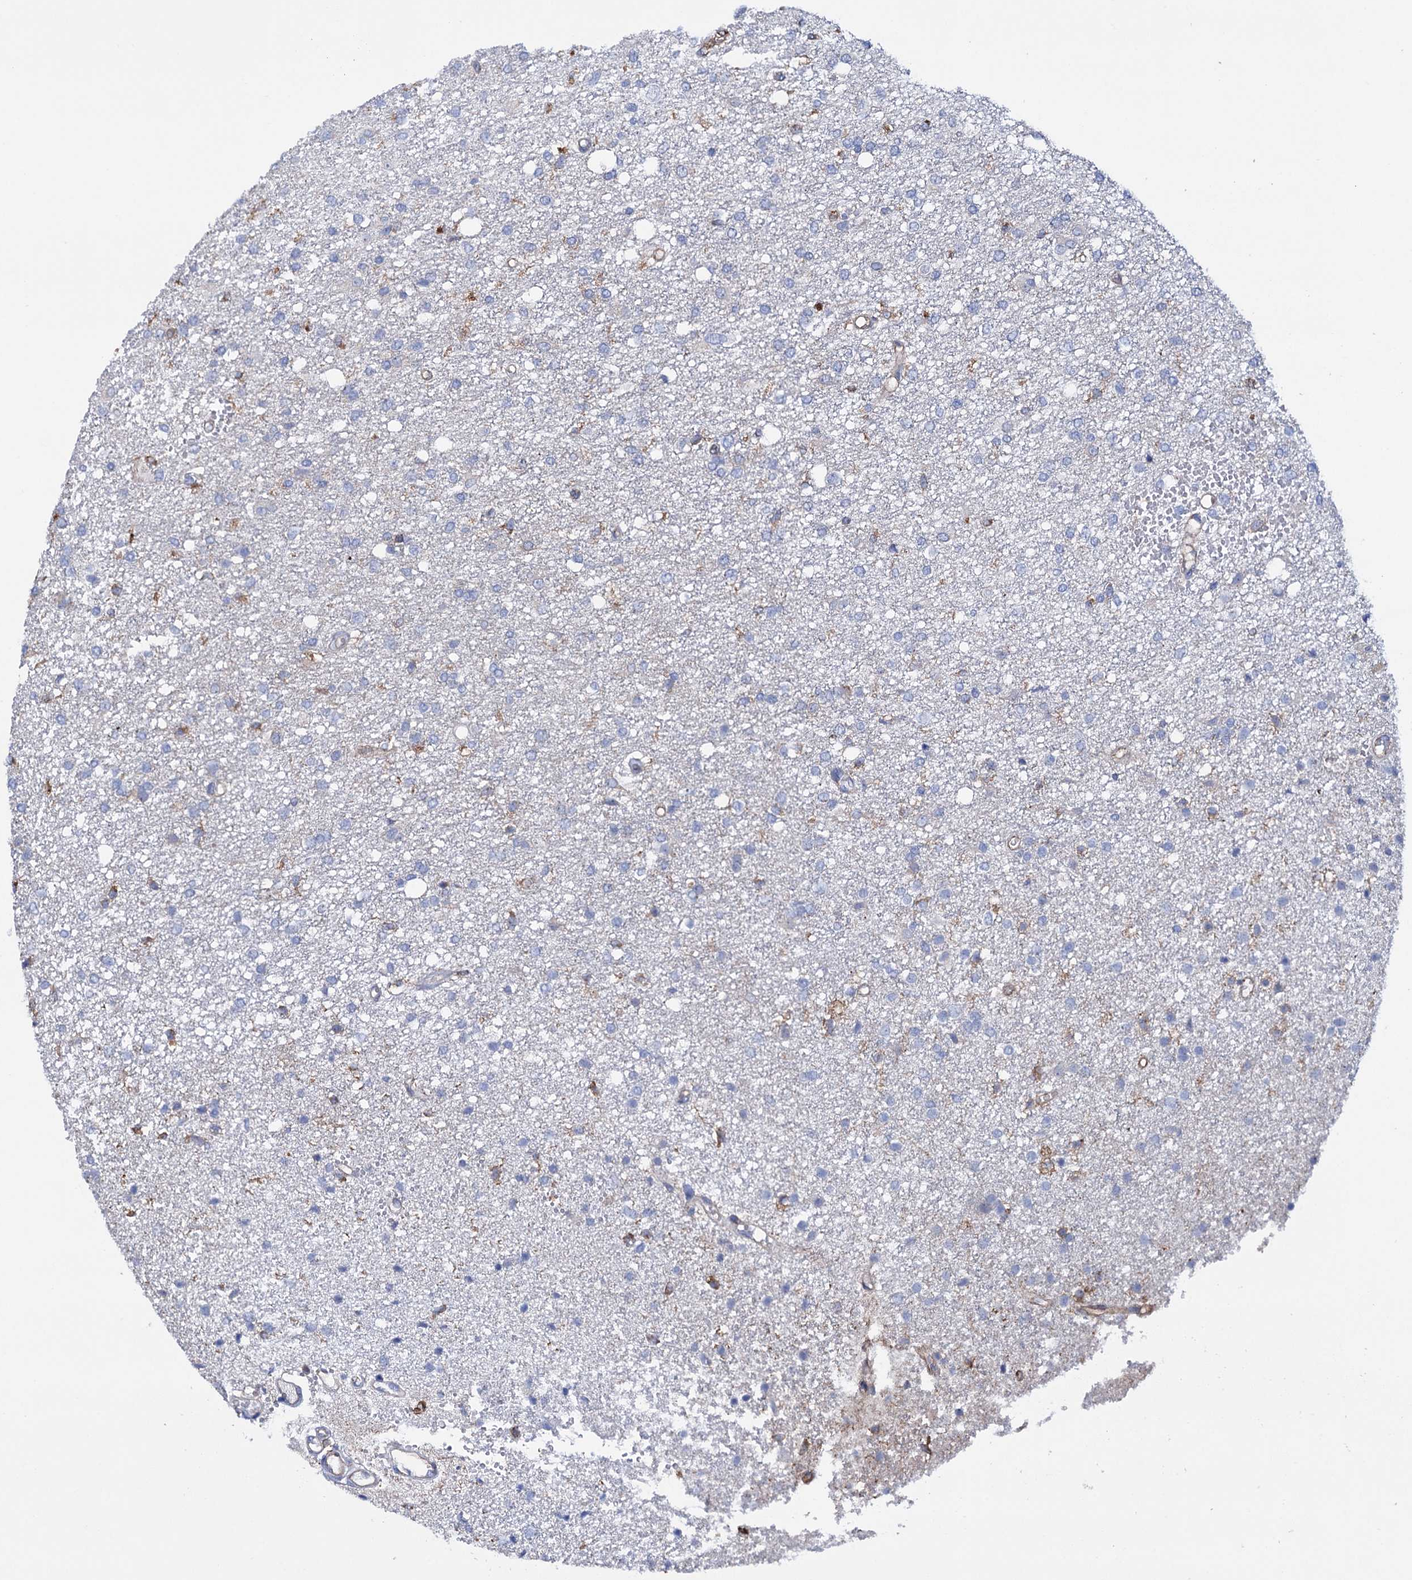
{"staining": {"intensity": "weak", "quantity": "<25%", "location": "cytoplasmic/membranous"}, "tissue": "glioma", "cell_type": "Tumor cells", "image_type": "cancer", "snomed": [{"axis": "morphology", "description": "Glioma, malignant, High grade"}, {"axis": "topography", "description": "Brain"}], "caption": "There is no significant staining in tumor cells of glioma.", "gene": "SCPEP1", "patient": {"sex": "female", "age": 59}}